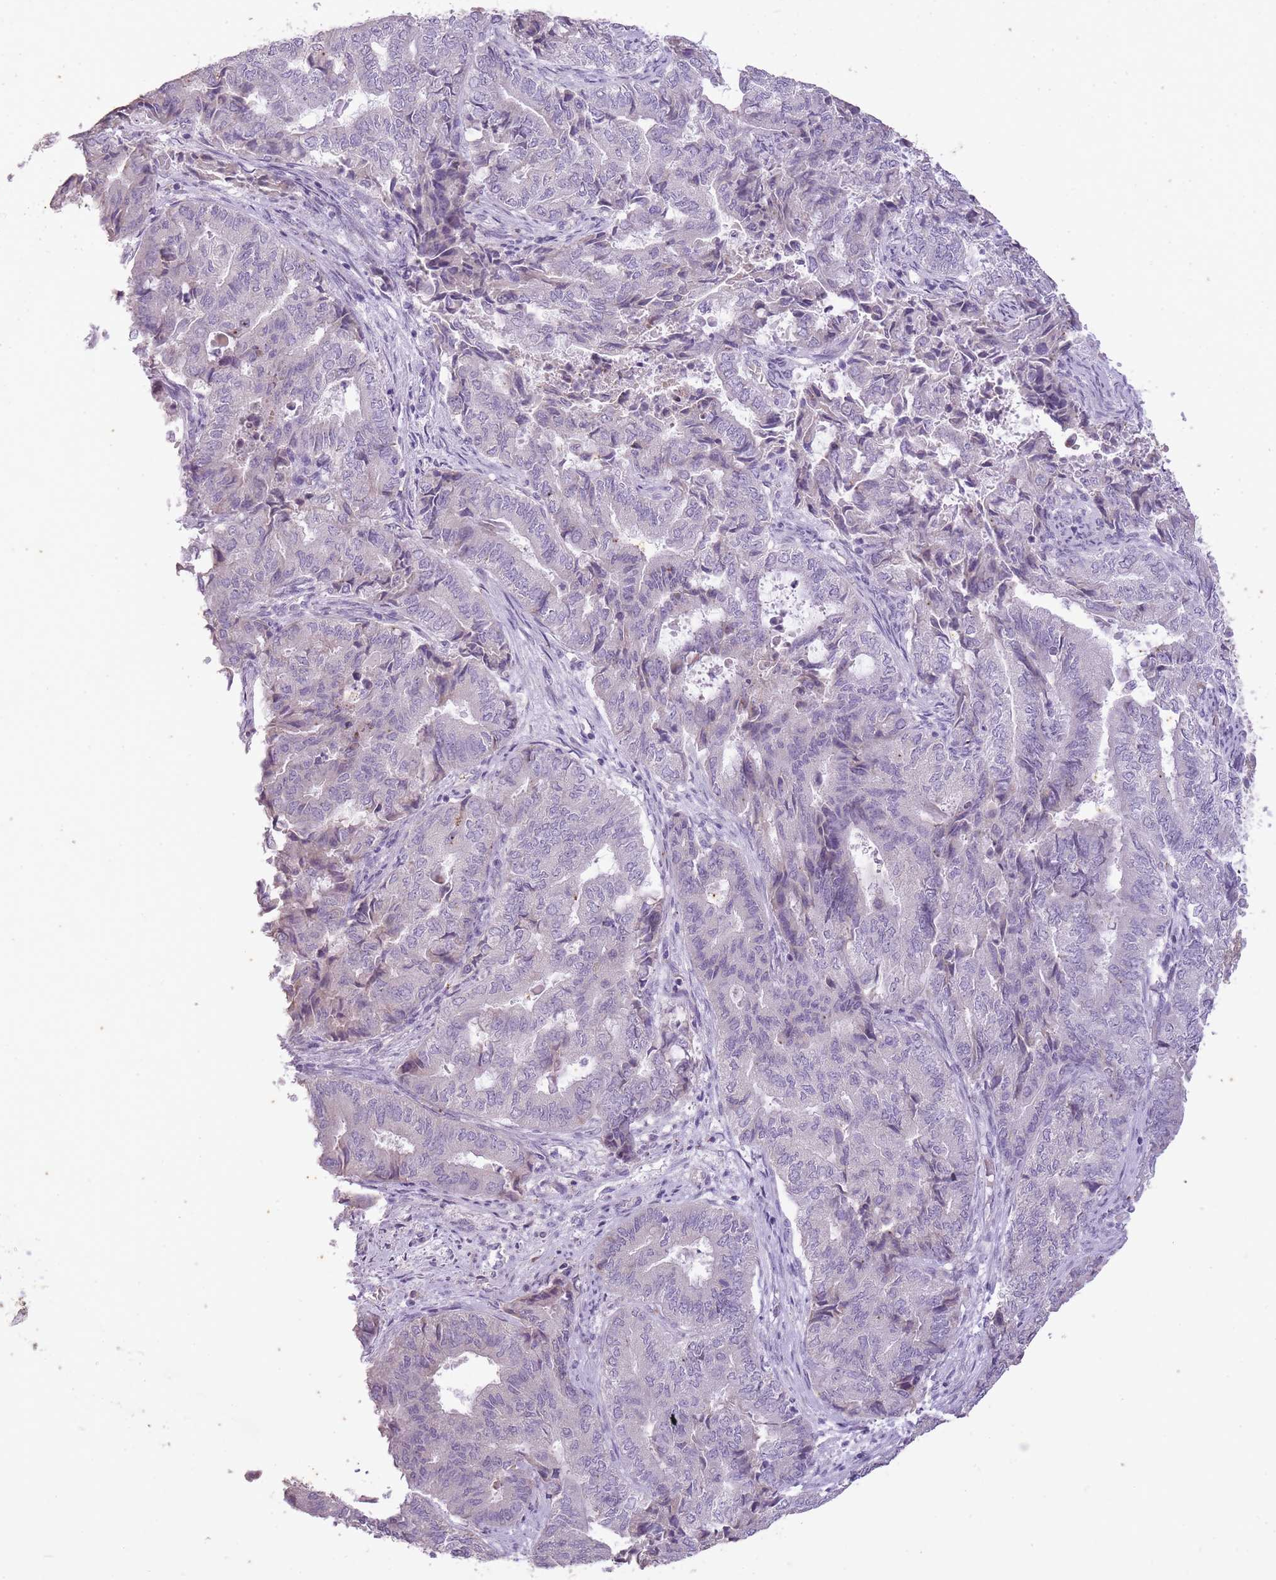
{"staining": {"intensity": "negative", "quantity": "none", "location": "none"}, "tissue": "endometrial cancer", "cell_type": "Tumor cells", "image_type": "cancer", "snomed": [{"axis": "morphology", "description": "Adenocarcinoma, NOS"}, {"axis": "topography", "description": "Endometrium"}], "caption": "DAB (3,3'-diaminobenzidine) immunohistochemical staining of human adenocarcinoma (endometrial) reveals no significant staining in tumor cells. (Brightfield microscopy of DAB (3,3'-diaminobenzidine) immunohistochemistry (IHC) at high magnification).", "gene": "CNTNAP3", "patient": {"sex": "female", "age": 80}}